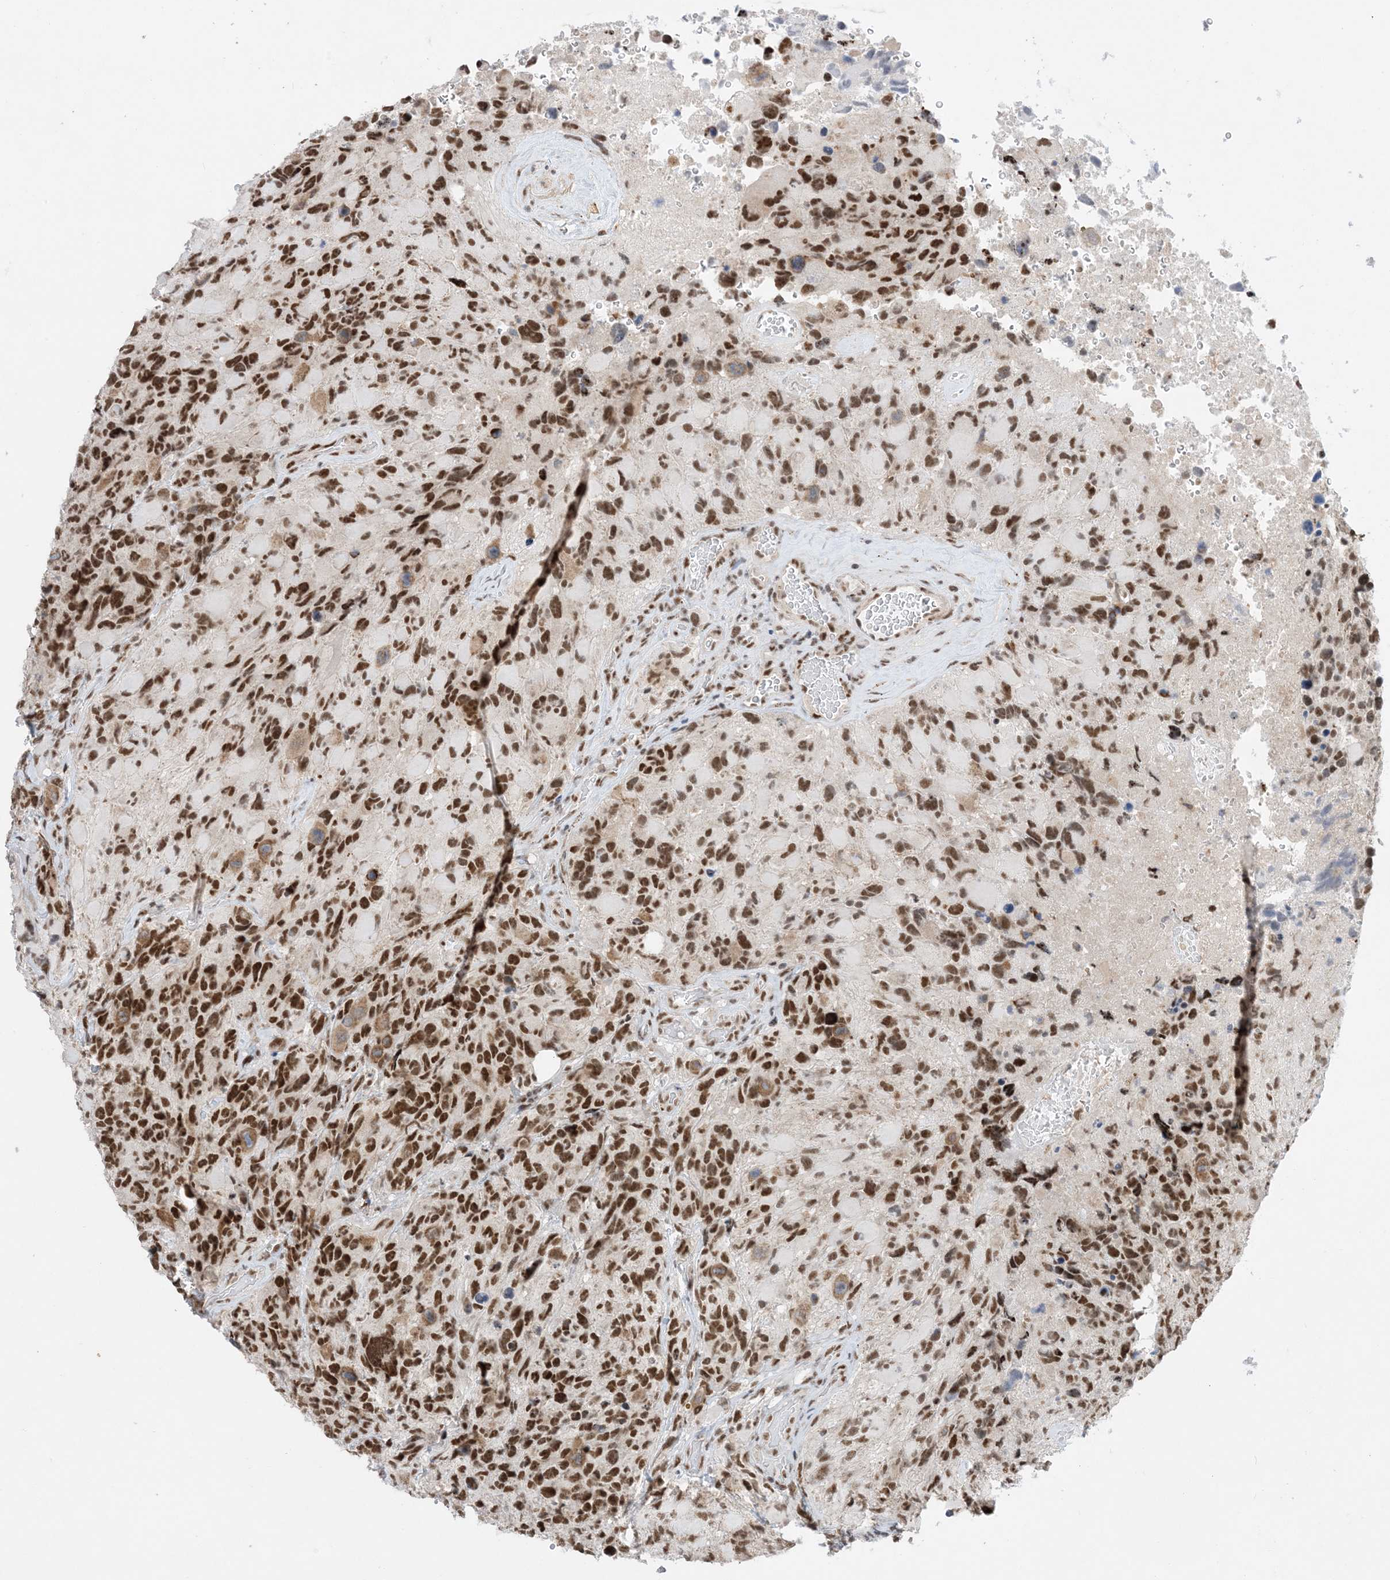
{"staining": {"intensity": "strong", "quantity": ">75%", "location": "nuclear"}, "tissue": "glioma", "cell_type": "Tumor cells", "image_type": "cancer", "snomed": [{"axis": "morphology", "description": "Glioma, malignant, High grade"}, {"axis": "topography", "description": "Brain"}], "caption": "This image exhibits glioma stained with immunohistochemistry (IHC) to label a protein in brown. The nuclear of tumor cells show strong positivity for the protein. Nuclei are counter-stained blue.", "gene": "SF3A3", "patient": {"sex": "male", "age": 69}}